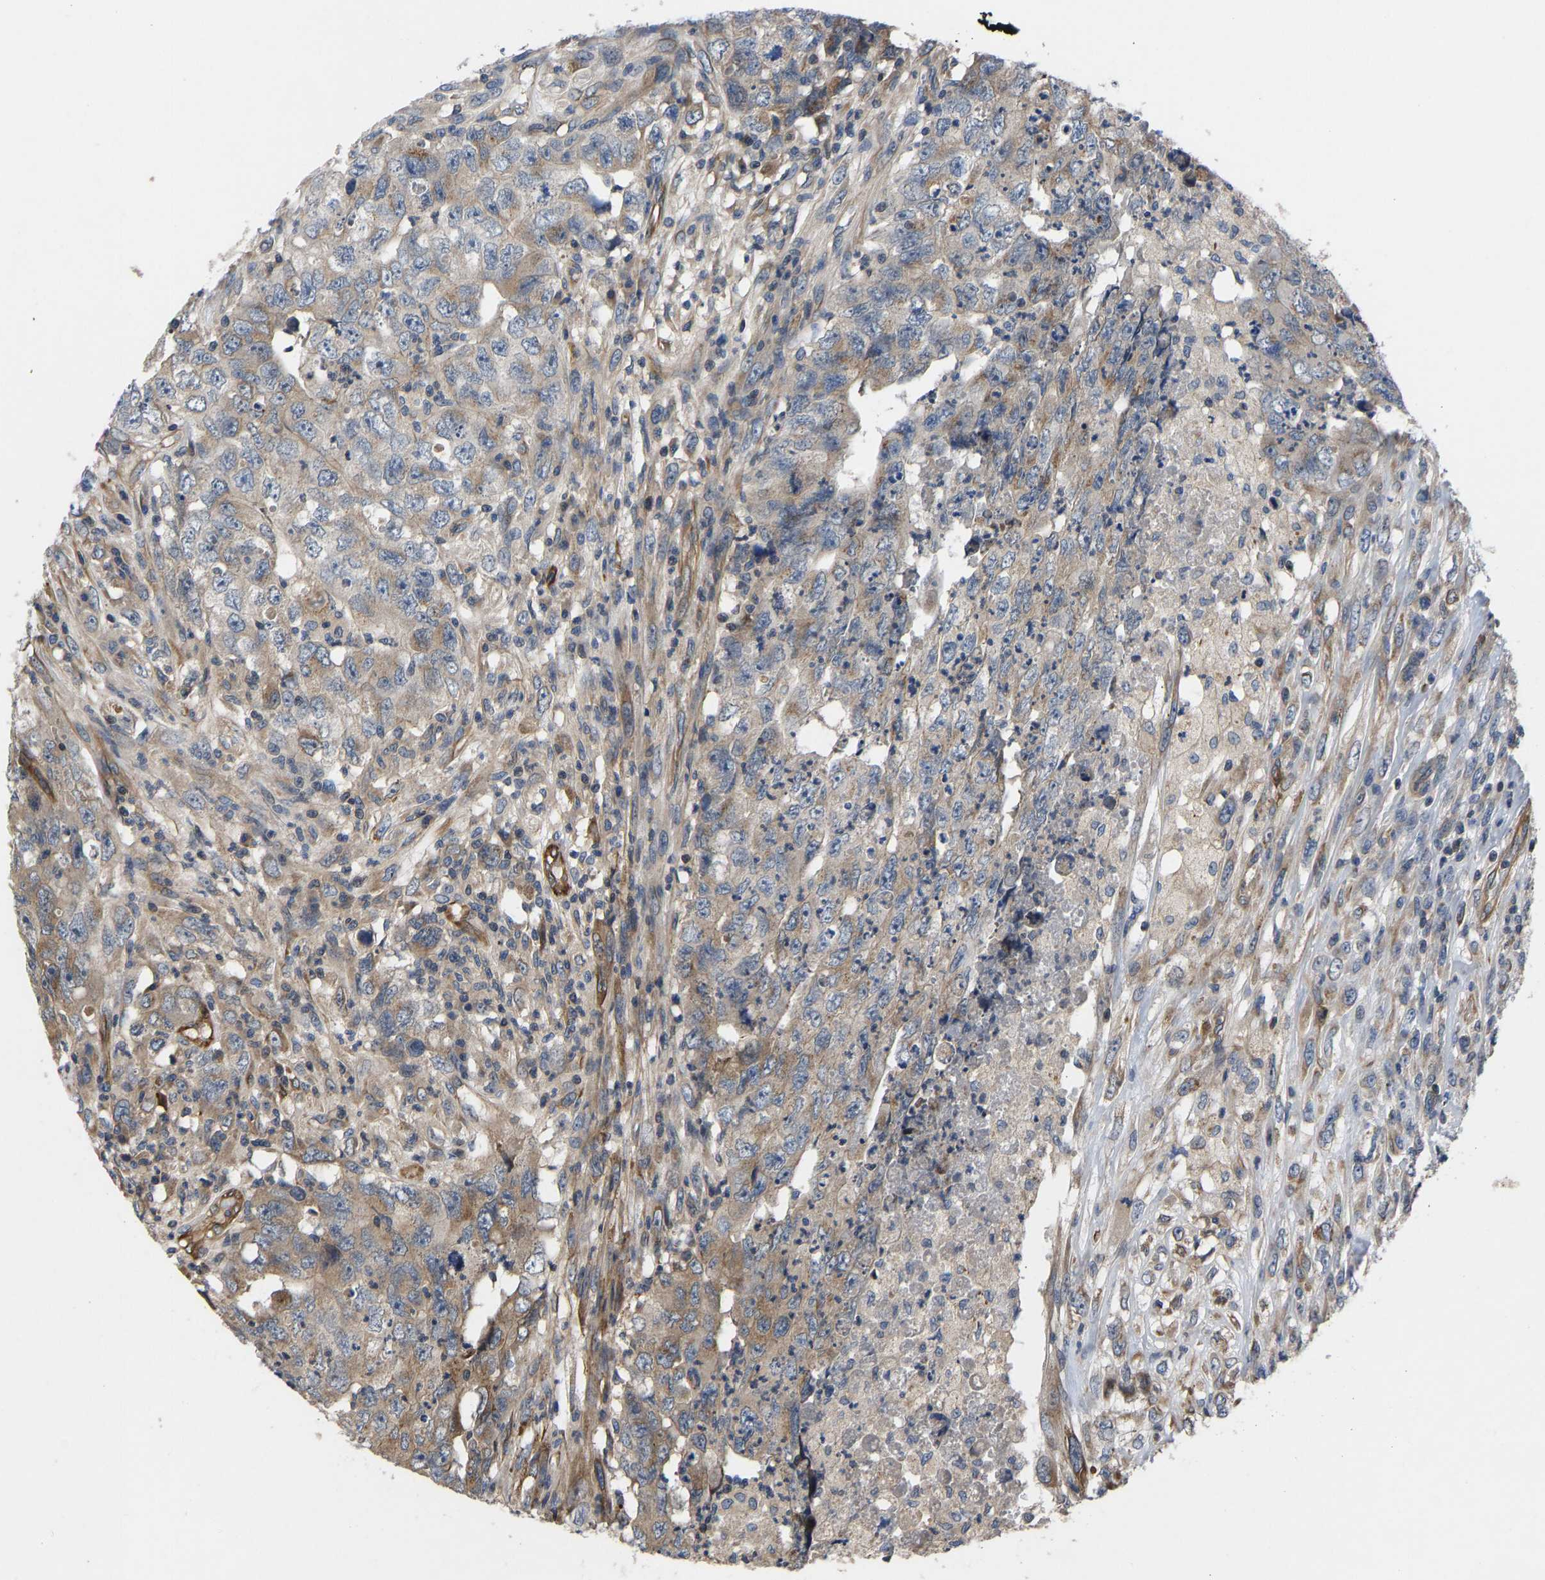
{"staining": {"intensity": "weak", "quantity": "<25%", "location": "cytoplasmic/membranous"}, "tissue": "testis cancer", "cell_type": "Tumor cells", "image_type": "cancer", "snomed": [{"axis": "morphology", "description": "Carcinoma, Embryonal, NOS"}, {"axis": "topography", "description": "Testis"}], "caption": "Immunohistochemistry of human testis embryonal carcinoma reveals no expression in tumor cells.", "gene": "FRRS1", "patient": {"sex": "male", "age": 32}}